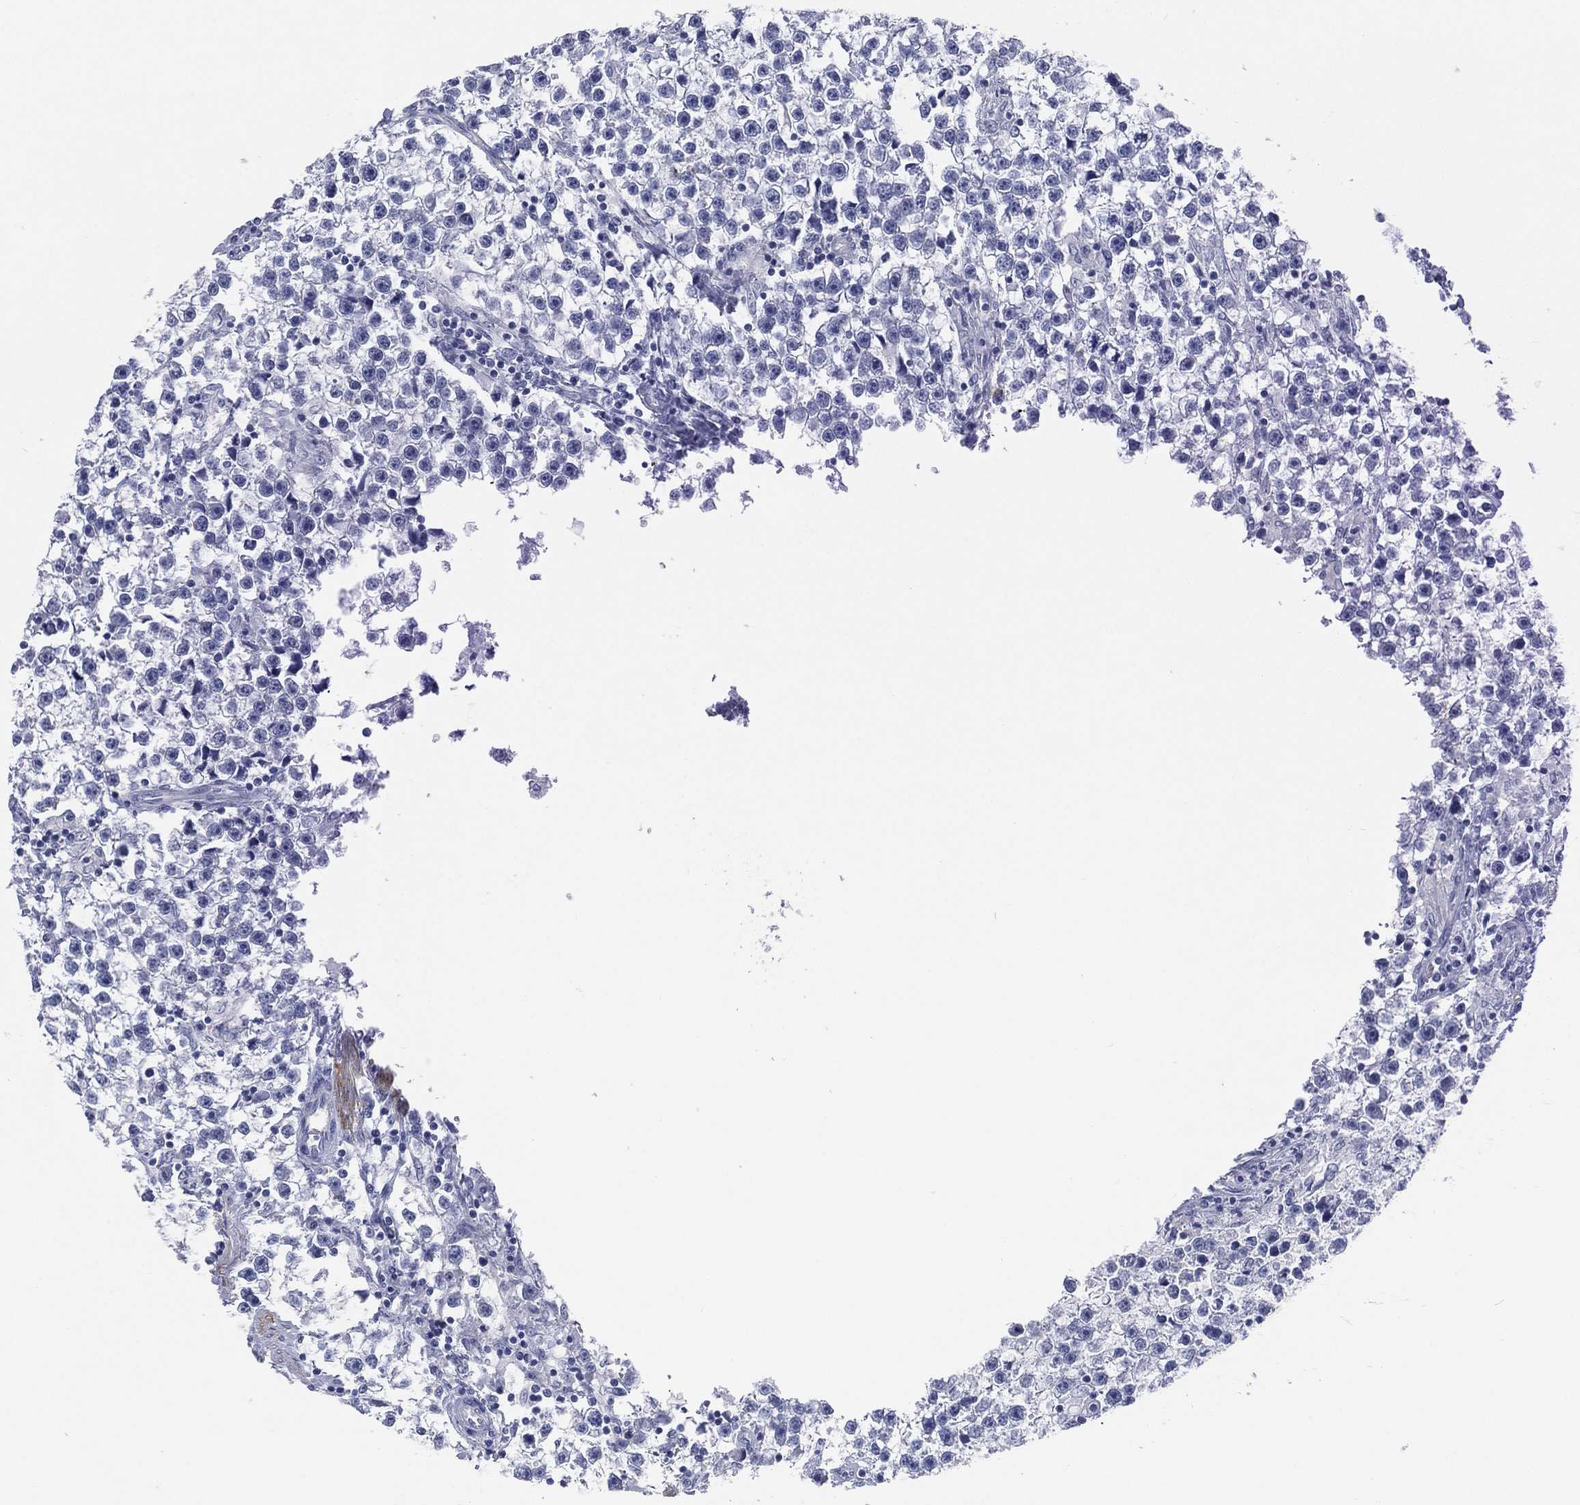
{"staining": {"intensity": "negative", "quantity": "none", "location": "none"}, "tissue": "testis cancer", "cell_type": "Tumor cells", "image_type": "cancer", "snomed": [{"axis": "morphology", "description": "Seminoma, NOS"}, {"axis": "topography", "description": "Testis"}], "caption": "Testis seminoma was stained to show a protein in brown. There is no significant positivity in tumor cells.", "gene": "FAM187B", "patient": {"sex": "male", "age": 59}}